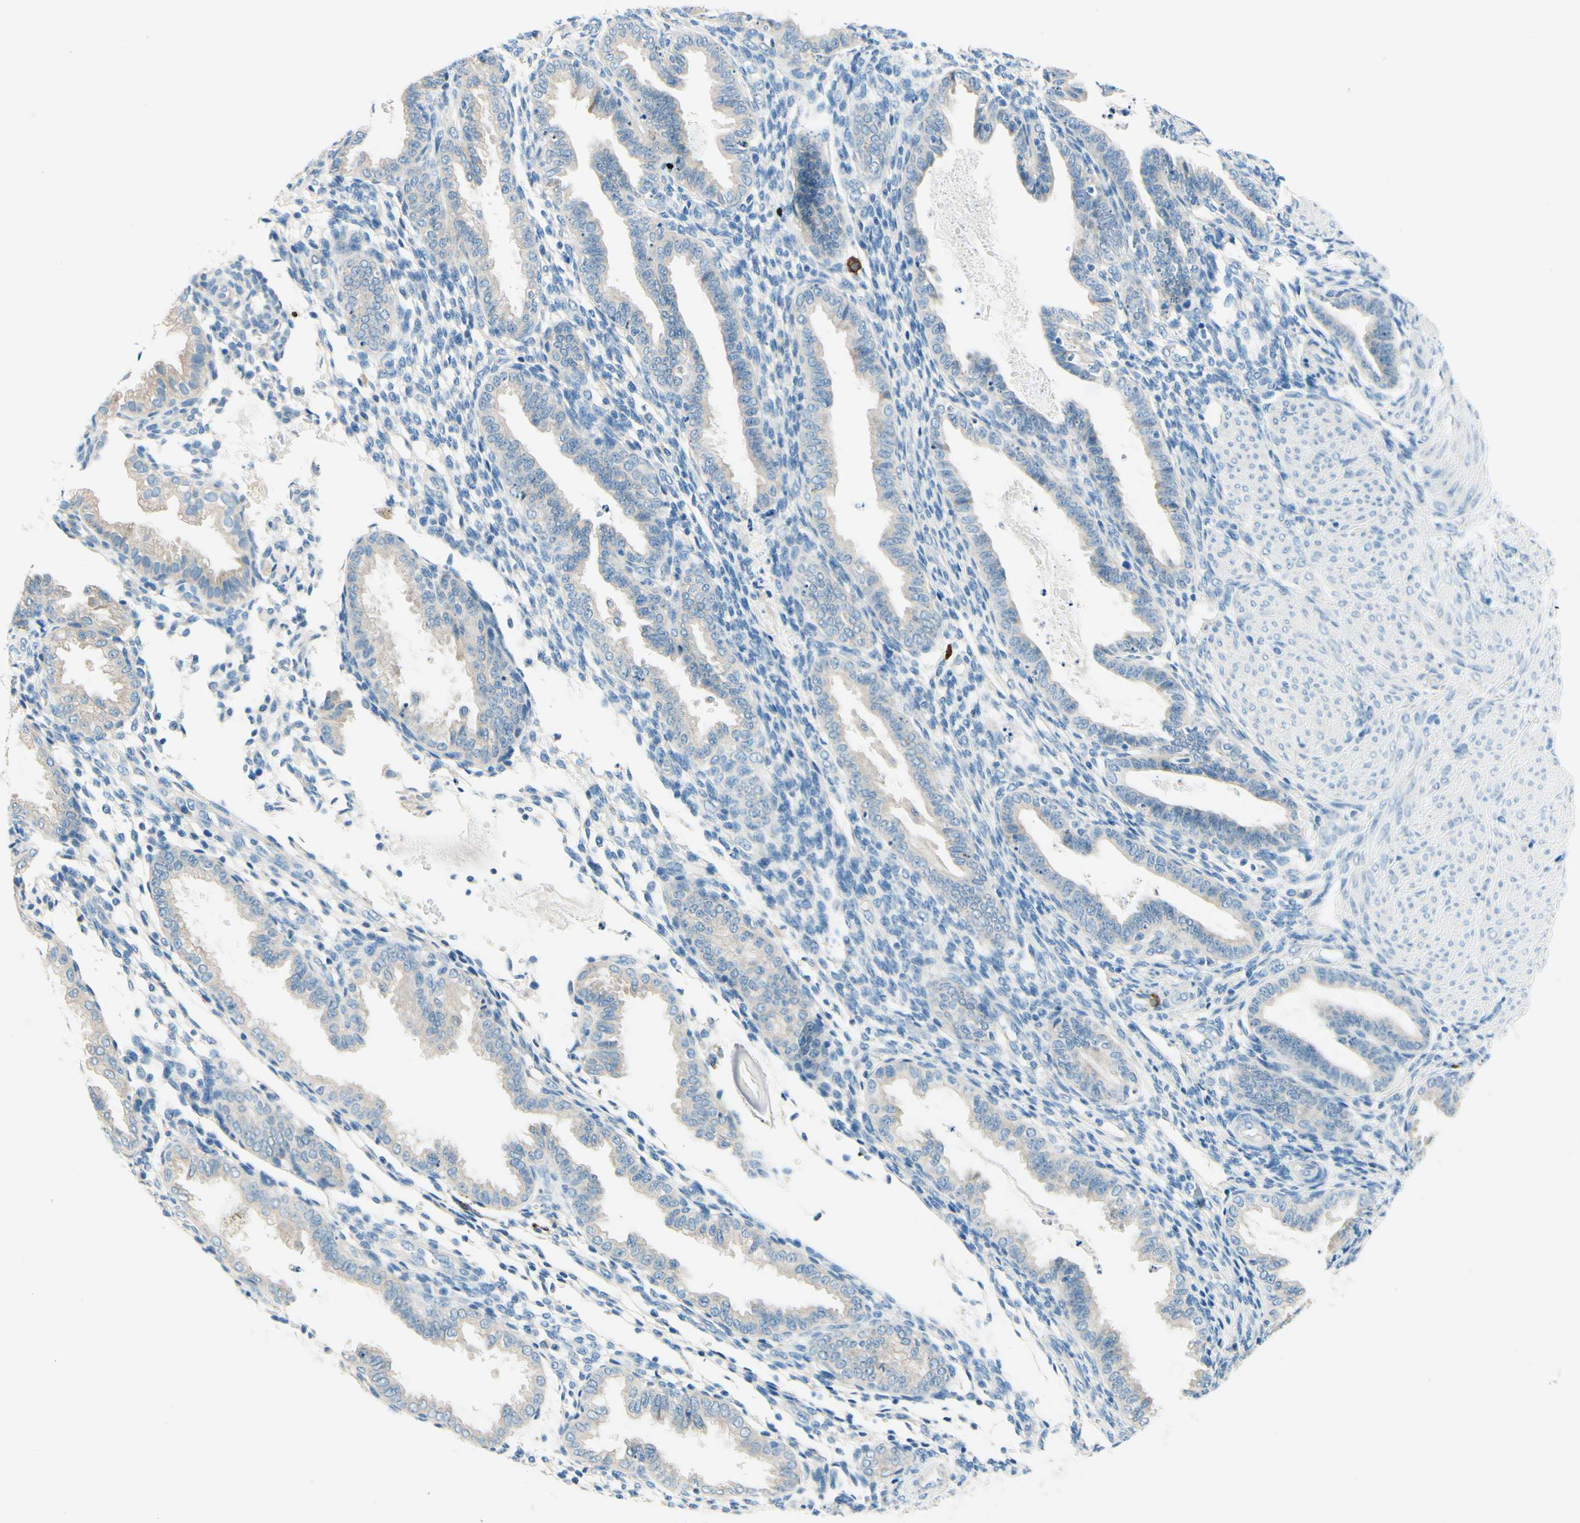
{"staining": {"intensity": "negative", "quantity": "none", "location": "none"}, "tissue": "endometrium", "cell_type": "Cells in endometrial stroma", "image_type": "normal", "snomed": [{"axis": "morphology", "description": "Normal tissue, NOS"}, {"axis": "topography", "description": "Endometrium"}], "caption": "Immunohistochemistry micrograph of unremarkable human endometrium stained for a protein (brown), which shows no expression in cells in endometrial stroma. (Immunohistochemistry, brightfield microscopy, high magnification).", "gene": "PASD1", "patient": {"sex": "female", "age": 33}}